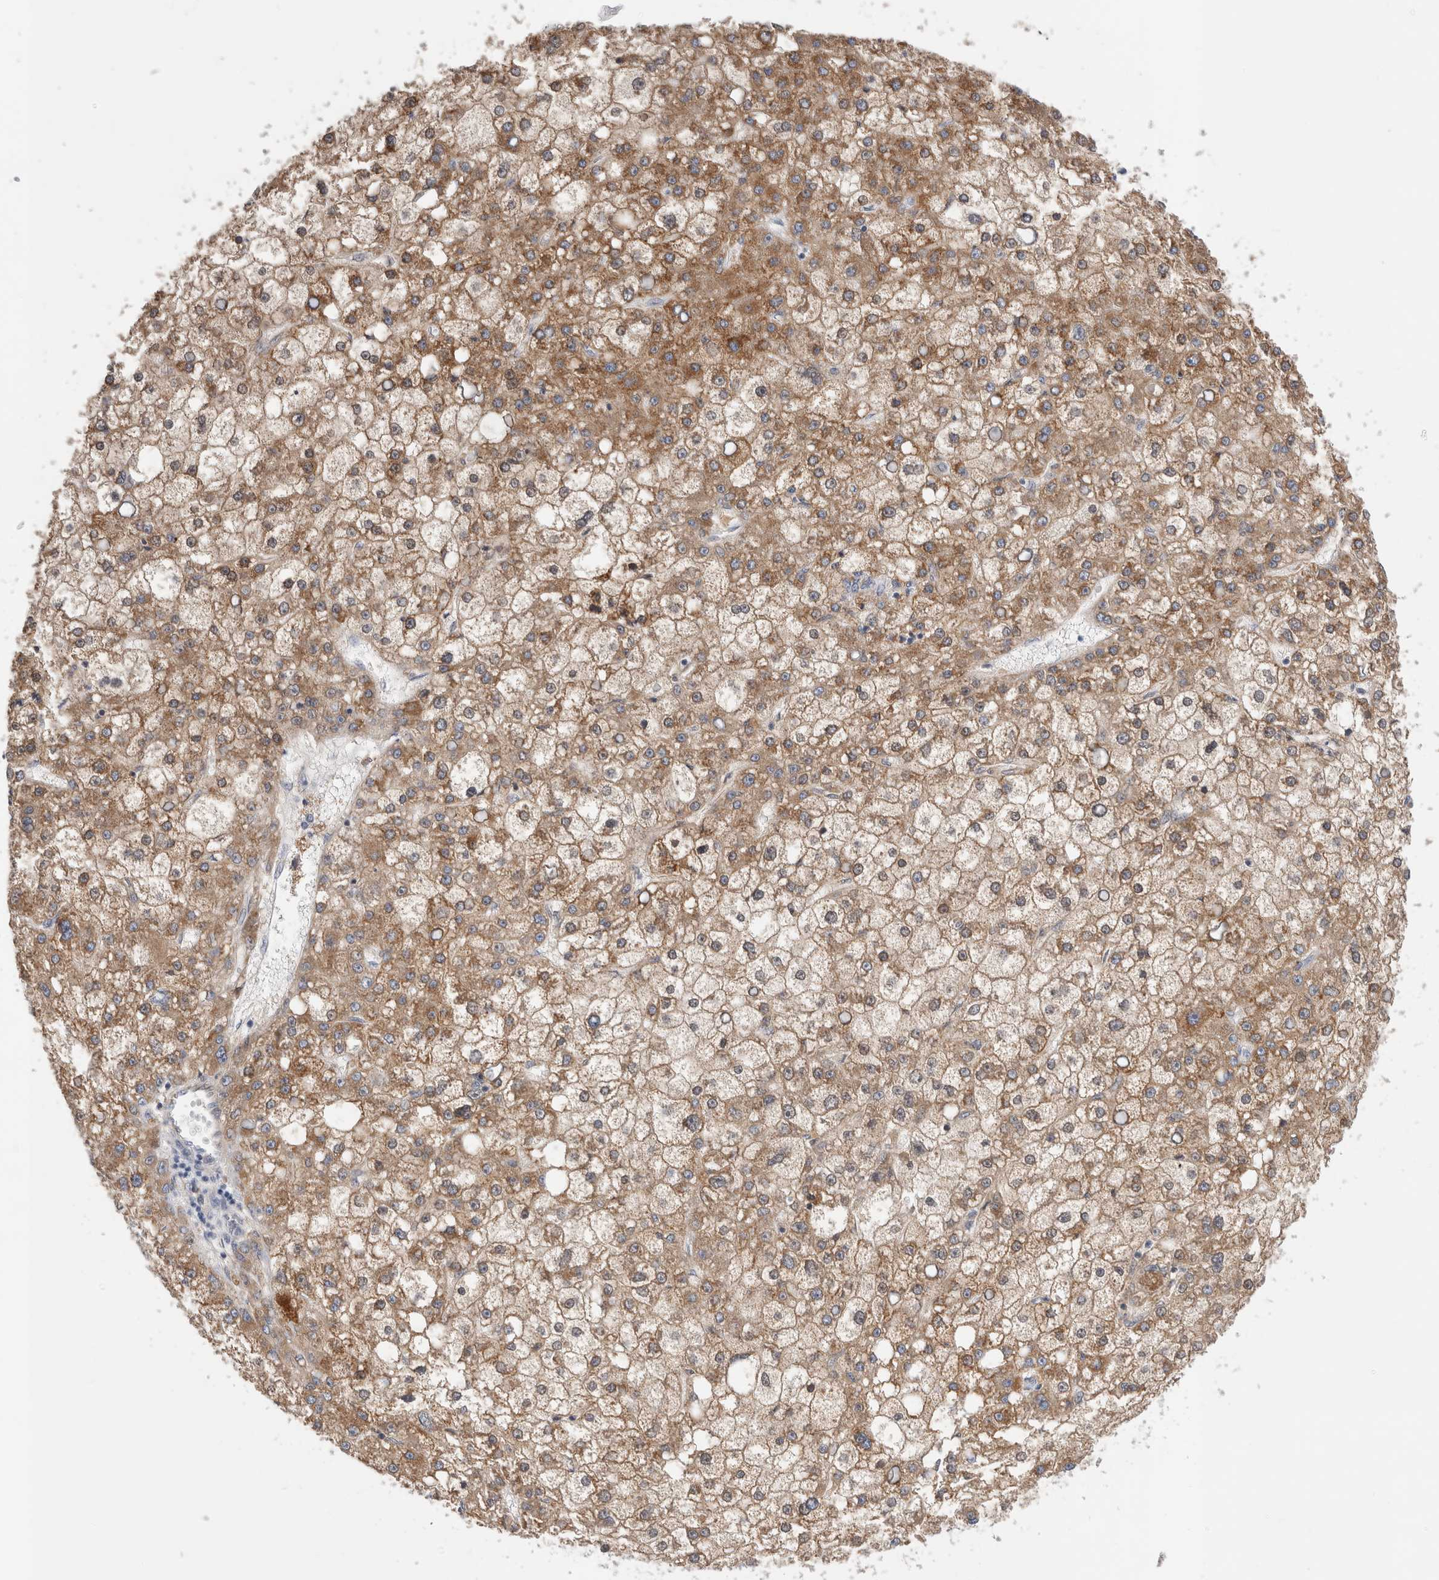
{"staining": {"intensity": "moderate", "quantity": ">75%", "location": "cytoplasmic/membranous"}, "tissue": "liver cancer", "cell_type": "Tumor cells", "image_type": "cancer", "snomed": [{"axis": "morphology", "description": "Carcinoma, Hepatocellular, NOS"}, {"axis": "topography", "description": "Liver"}], "caption": "Immunohistochemical staining of liver cancer (hepatocellular carcinoma) shows moderate cytoplasmic/membranous protein positivity in approximately >75% of tumor cells.", "gene": "ECHDC2", "patient": {"sex": "male", "age": 67}}